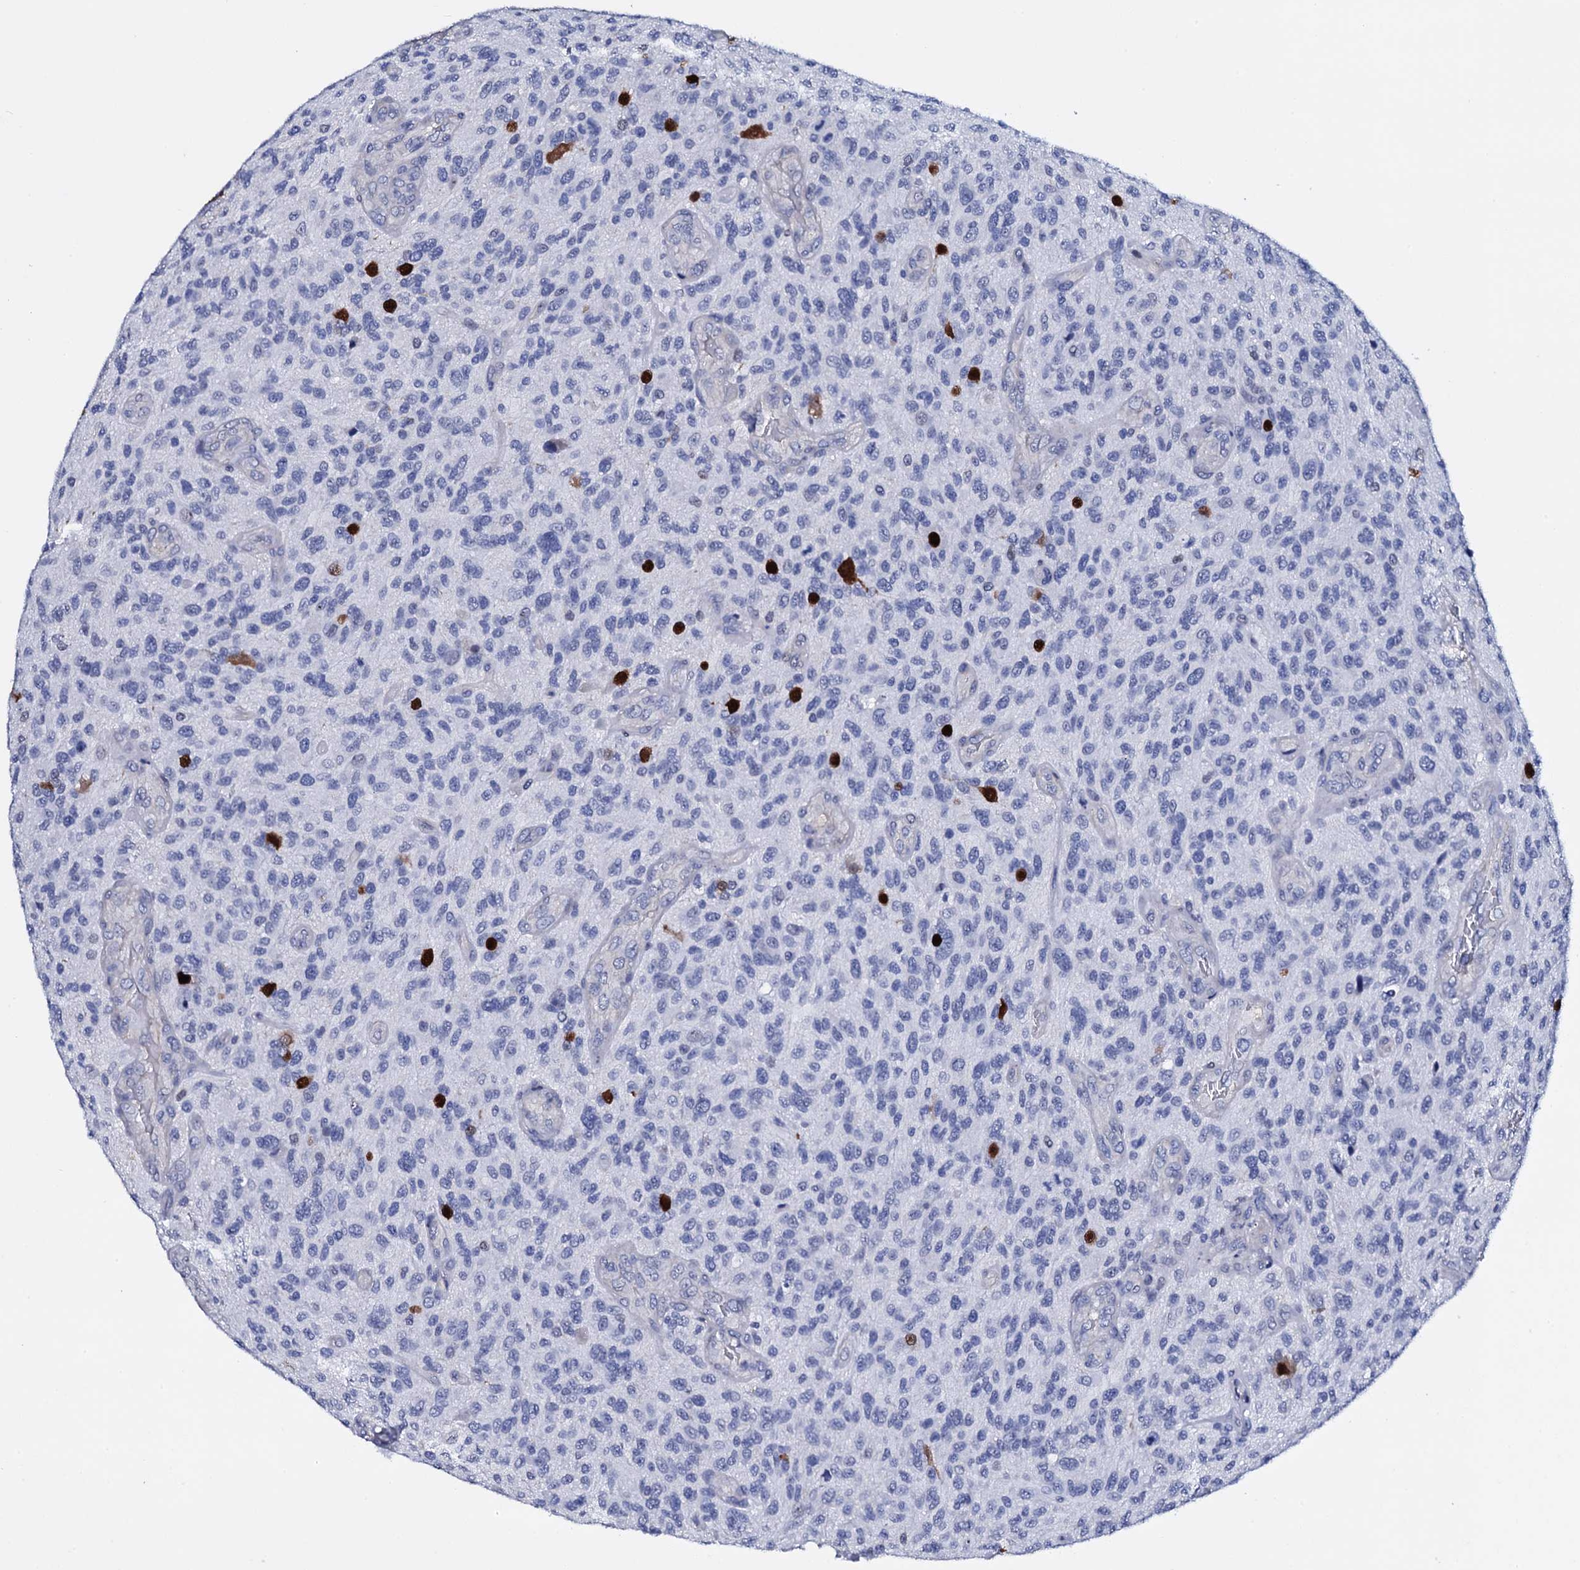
{"staining": {"intensity": "negative", "quantity": "none", "location": "none"}, "tissue": "glioma", "cell_type": "Tumor cells", "image_type": "cancer", "snomed": [{"axis": "morphology", "description": "Glioma, malignant, High grade"}, {"axis": "topography", "description": "Brain"}], "caption": "A high-resolution image shows immunohistochemistry staining of malignant glioma (high-grade), which exhibits no significant staining in tumor cells.", "gene": "NPM2", "patient": {"sex": "male", "age": 47}}